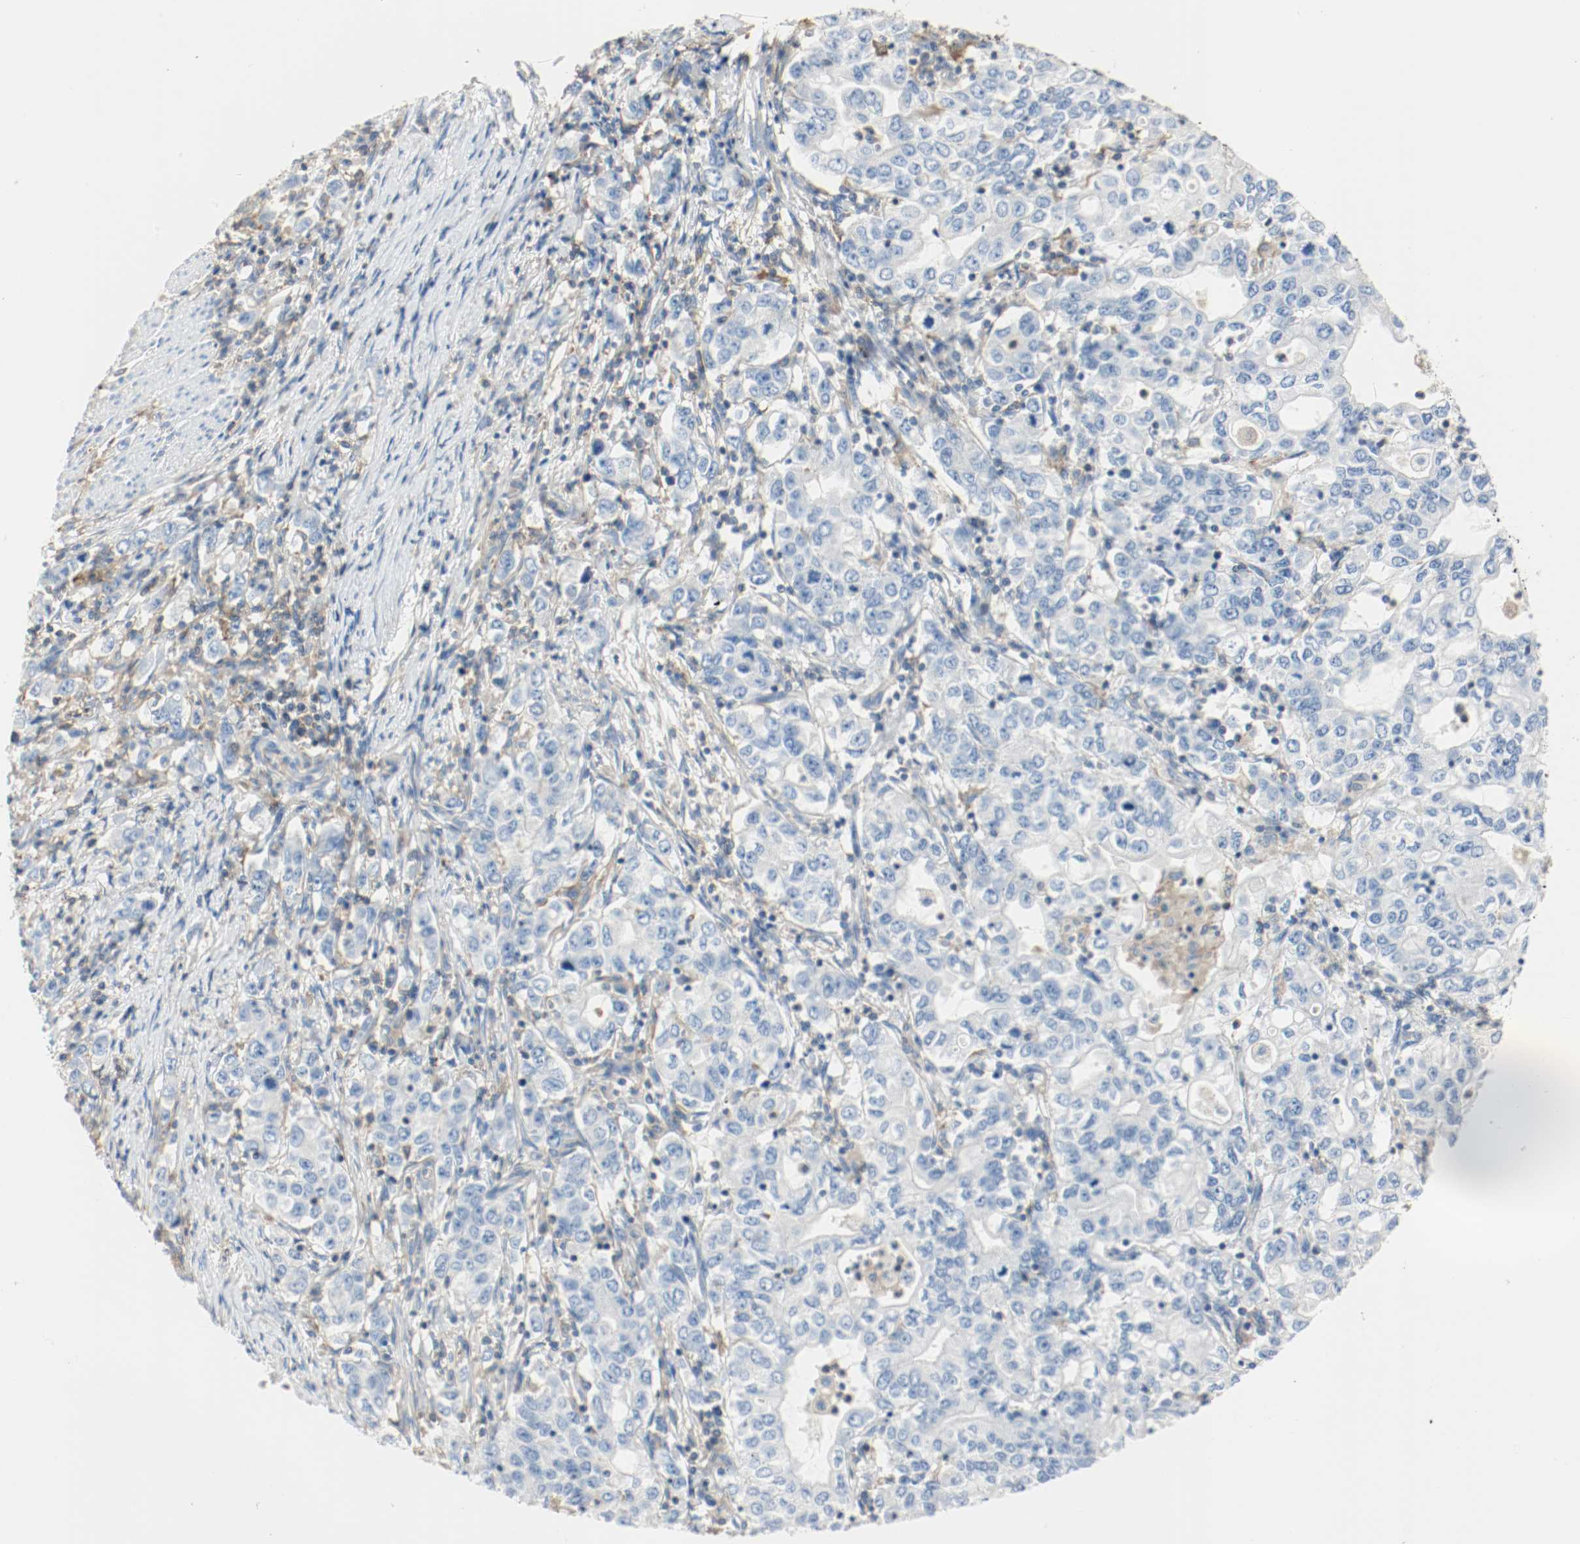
{"staining": {"intensity": "negative", "quantity": "none", "location": "none"}, "tissue": "stomach cancer", "cell_type": "Tumor cells", "image_type": "cancer", "snomed": [{"axis": "morphology", "description": "Adenocarcinoma, NOS"}, {"axis": "topography", "description": "Stomach, lower"}], "caption": "Stomach cancer was stained to show a protein in brown. There is no significant positivity in tumor cells.", "gene": "ARPC1B", "patient": {"sex": "female", "age": 72}}